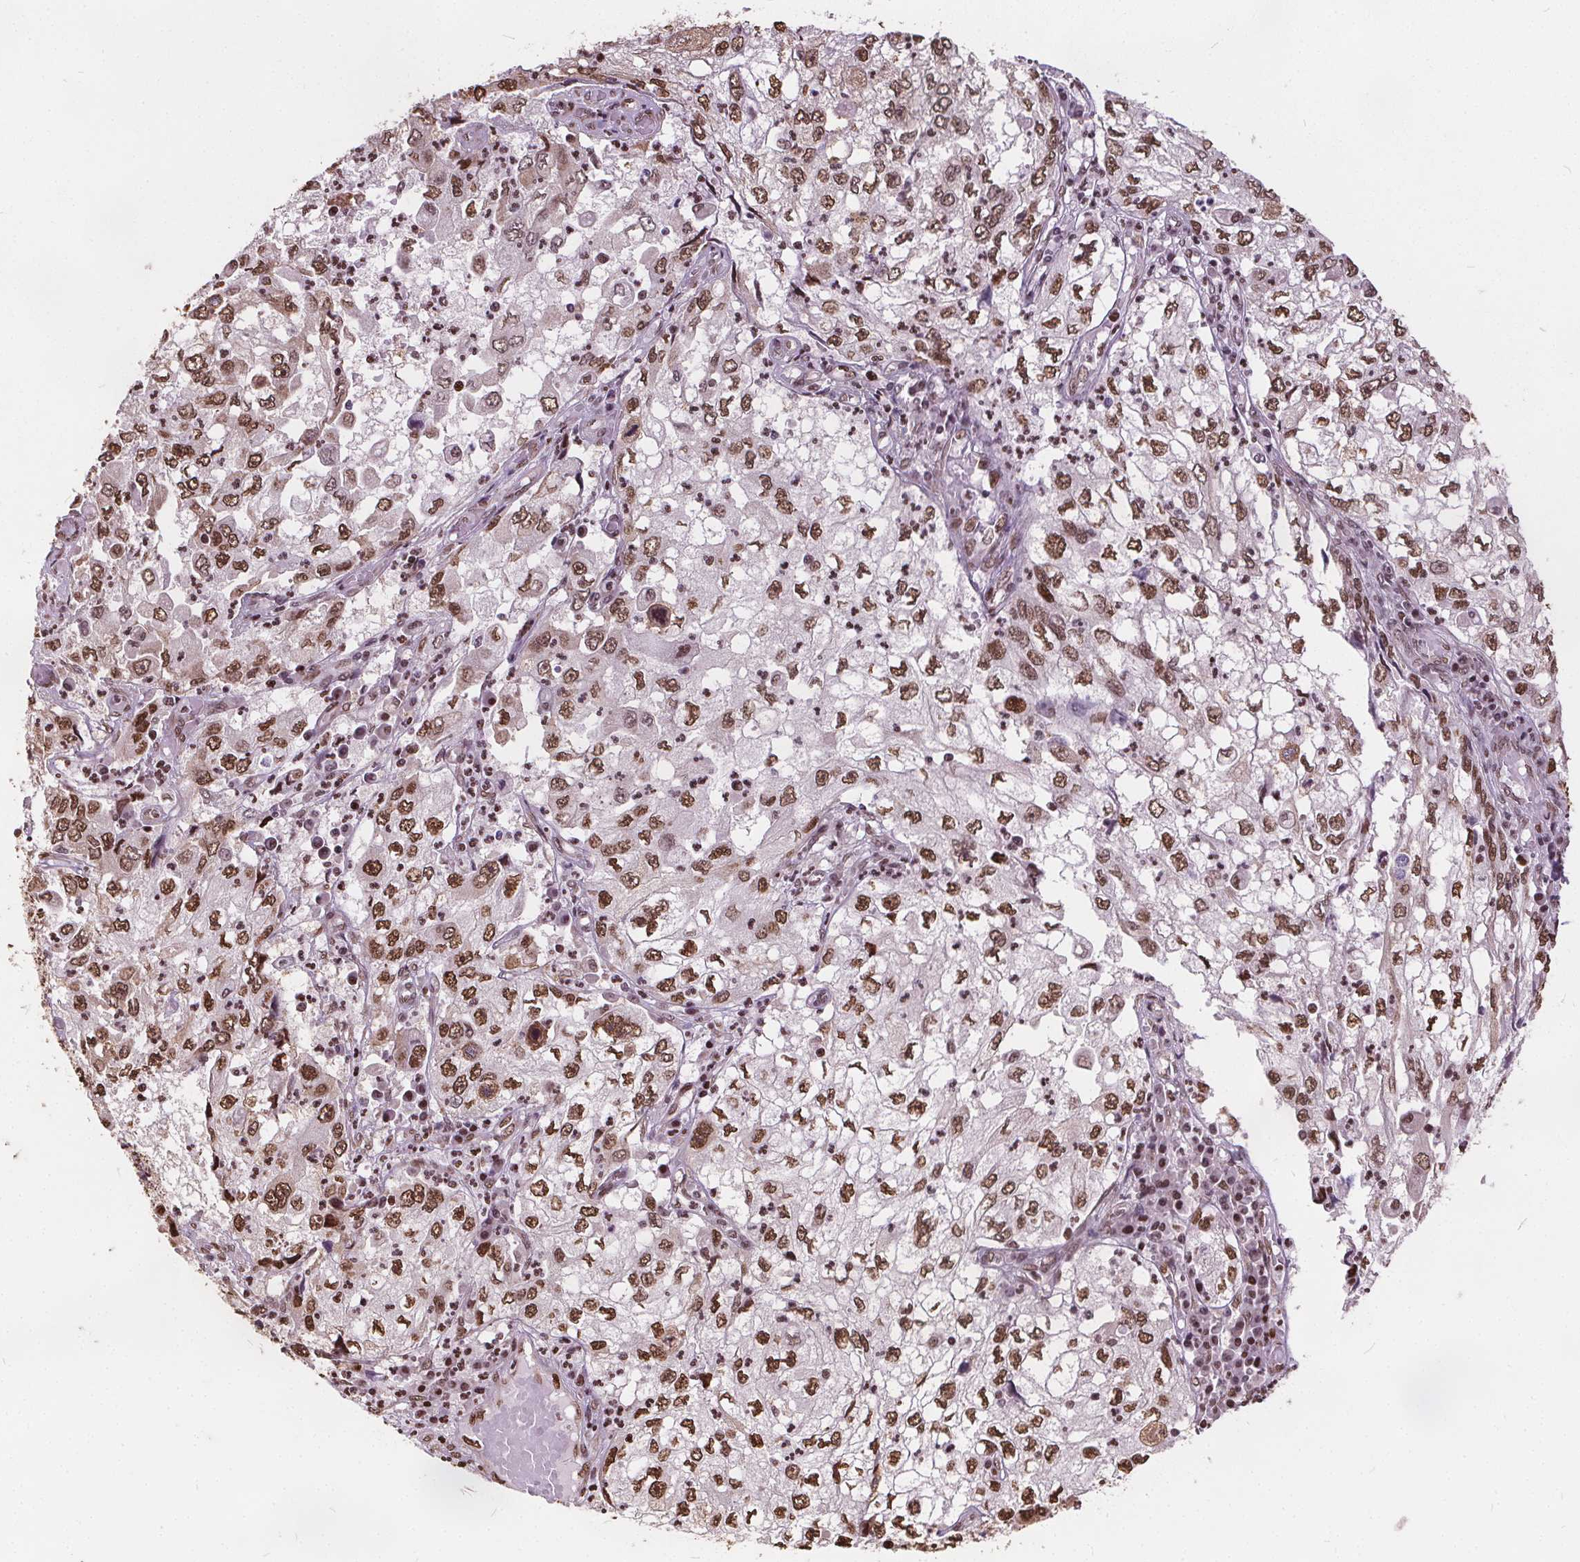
{"staining": {"intensity": "moderate", "quantity": ">75%", "location": "nuclear"}, "tissue": "cervical cancer", "cell_type": "Tumor cells", "image_type": "cancer", "snomed": [{"axis": "morphology", "description": "Squamous cell carcinoma, NOS"}, {"axis": "topography", "description": "Cervix"}], "caption": "Immunohistochemistry (IHC) image of cervical squamous cell carcinoma stained for a protein (brown), which shows medium levels of moderate nuclear expression in approximately >75% of tumor cells.", "gene": "ISLR2", "patient": {"sex": "female", "age": 36}}